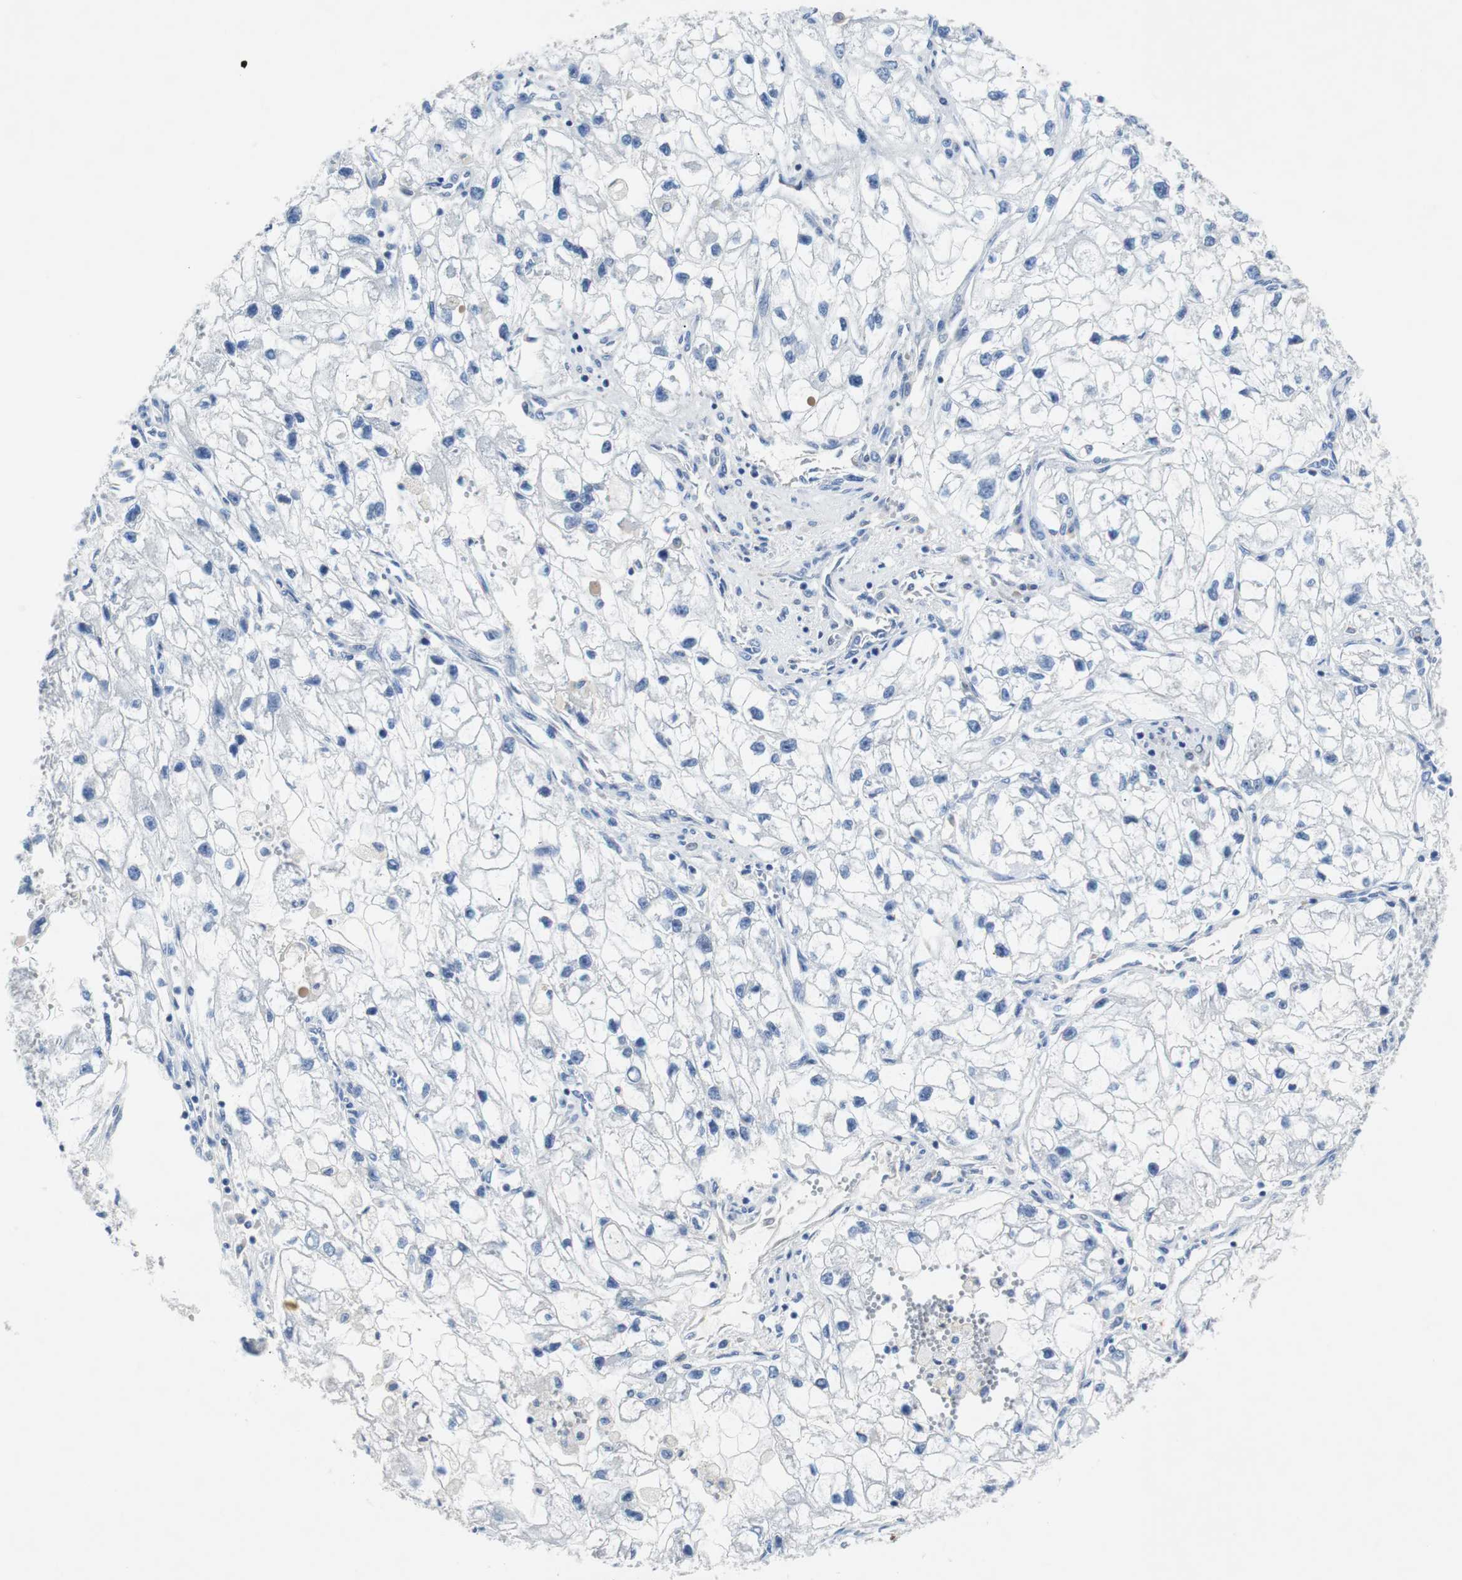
{"staining": {"intensity": "negative", "quantity": "none", "location": "none"}, "tissue": "renal cancer", "cell_type": "Tumor cells", "image_type": "cancer", "snomed": [{"axis": "morphology", "description": "Adenocarcinoma, NOS"}, {"axis": "topography", "description": "Kidney"}], "caption": "Protein analysis of renal cancer (adenocarcinoma) shows no significant staining in tumor cells.", "gene": "EEF2K", "patient": {"sex": "female", "age": 70}}